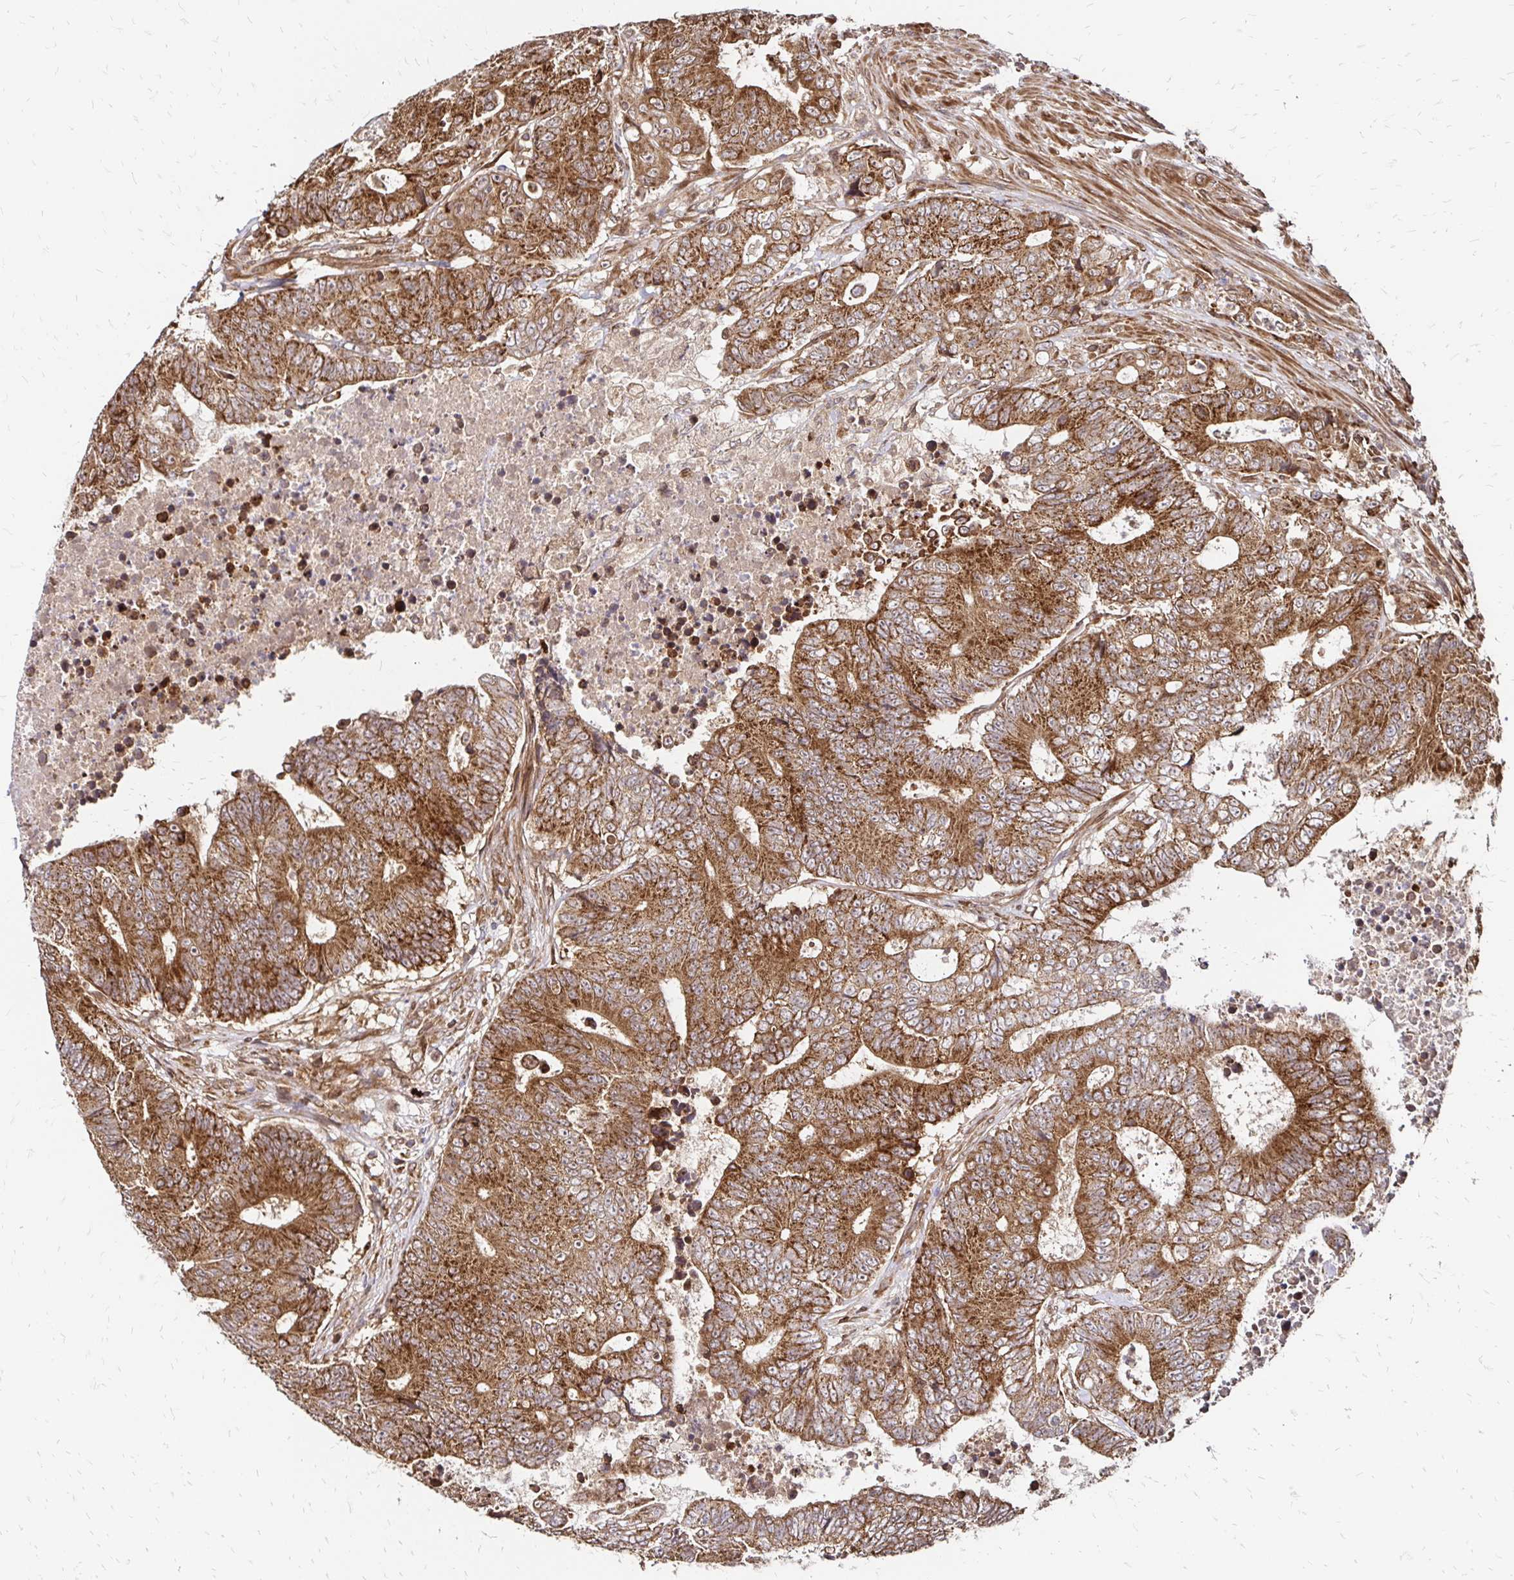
{"staining": {"intensity": "strong", "quantity": ">75%", "location": "cytoplasmic/membranous"}, "tissue": "colorectal cancer", "cell_type": "Tumor cells", "image_type": "cancer", "snomed": [{"axis": "morphology", "description": "Adenocarcinoma, NOS"}, {"axis": "topography", "description": "Colon"}], "caption": "An immunohistochemistry (IHC) micrograph of neoplastic tissue is shown. Protein staining in brown highlights strong cytoplasmic/membranous positivity in colorectal cancer (adenocarcinoma) within tumor cells.", "gene": "ZW10", "patient": {"sex": "female", "age": 48}}